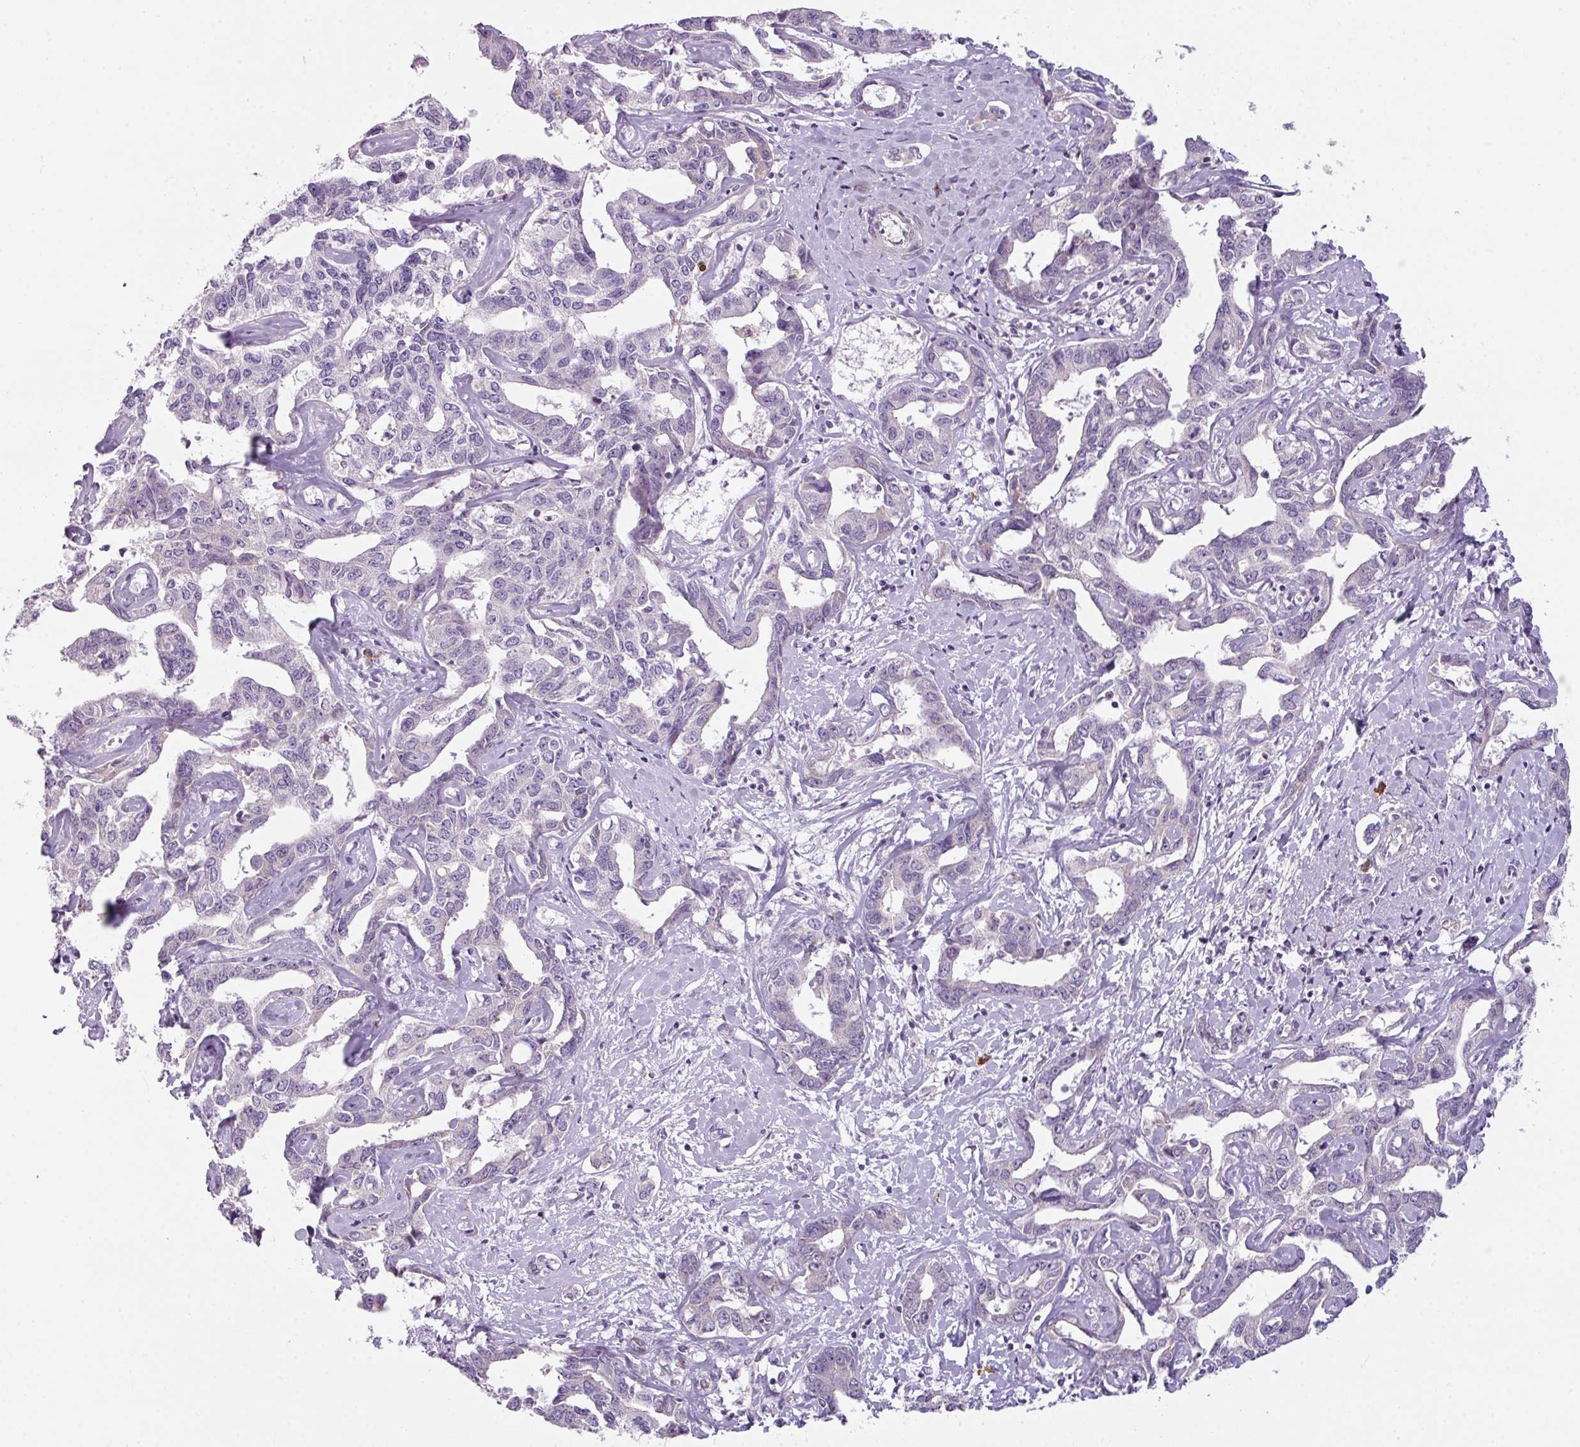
{"staining": {"intensity": "negative", "quantity": "none", "location": "none"}, "tissue": "liver cancer", "cell_type": "Tumor cells", "image_type": "cancer", "snomed": [{"axis": "morphology", "description": "Cholangiocarcinoma"}, {"axis": "topography", "description": "Liver"}], "caption": "High power microscopy image of an immunohistochemistry photomicrograph of liver cholangiocarcinoma, revealing no significant staining in tumor cells.", "gene": "C2orf68", "patient": {"sex": "male", "age": 59}}